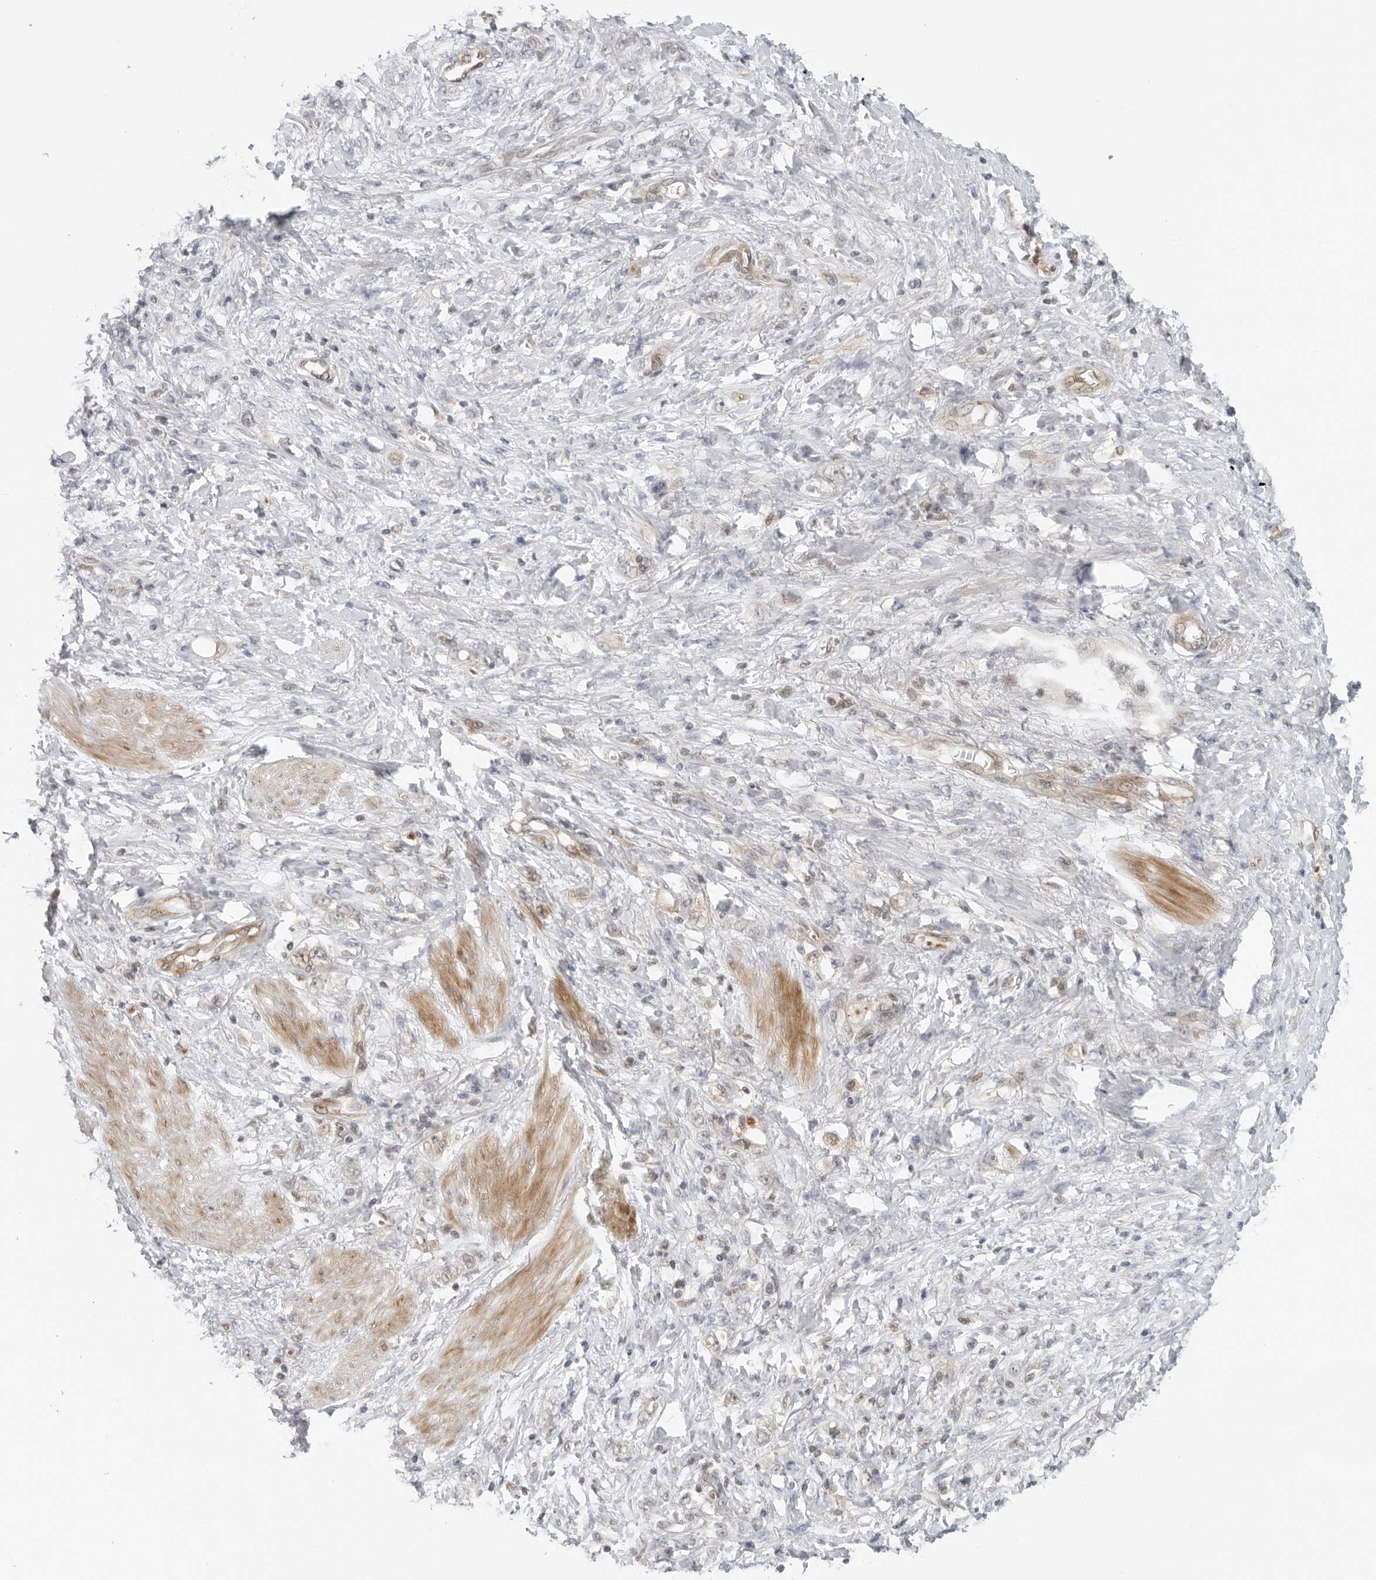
{"staining": {"intensity": "weak", "quantity": "<25%", "location": "cytoplasmic/membranous"}, "tissue": "stomach cancer", "cell_type": "Tumor cells", "image_type": "cancer", "snomed": [{"axis": "morphology", "description": "Adenocarcinoma, NOS"}, {"axis": "topography", "description": "Stomach"}], "caption": "Tumor cells show no significant positivity in stomach cancer.", "gene": "SUGCT", "patient": {"sex": "female", "age": 76}}